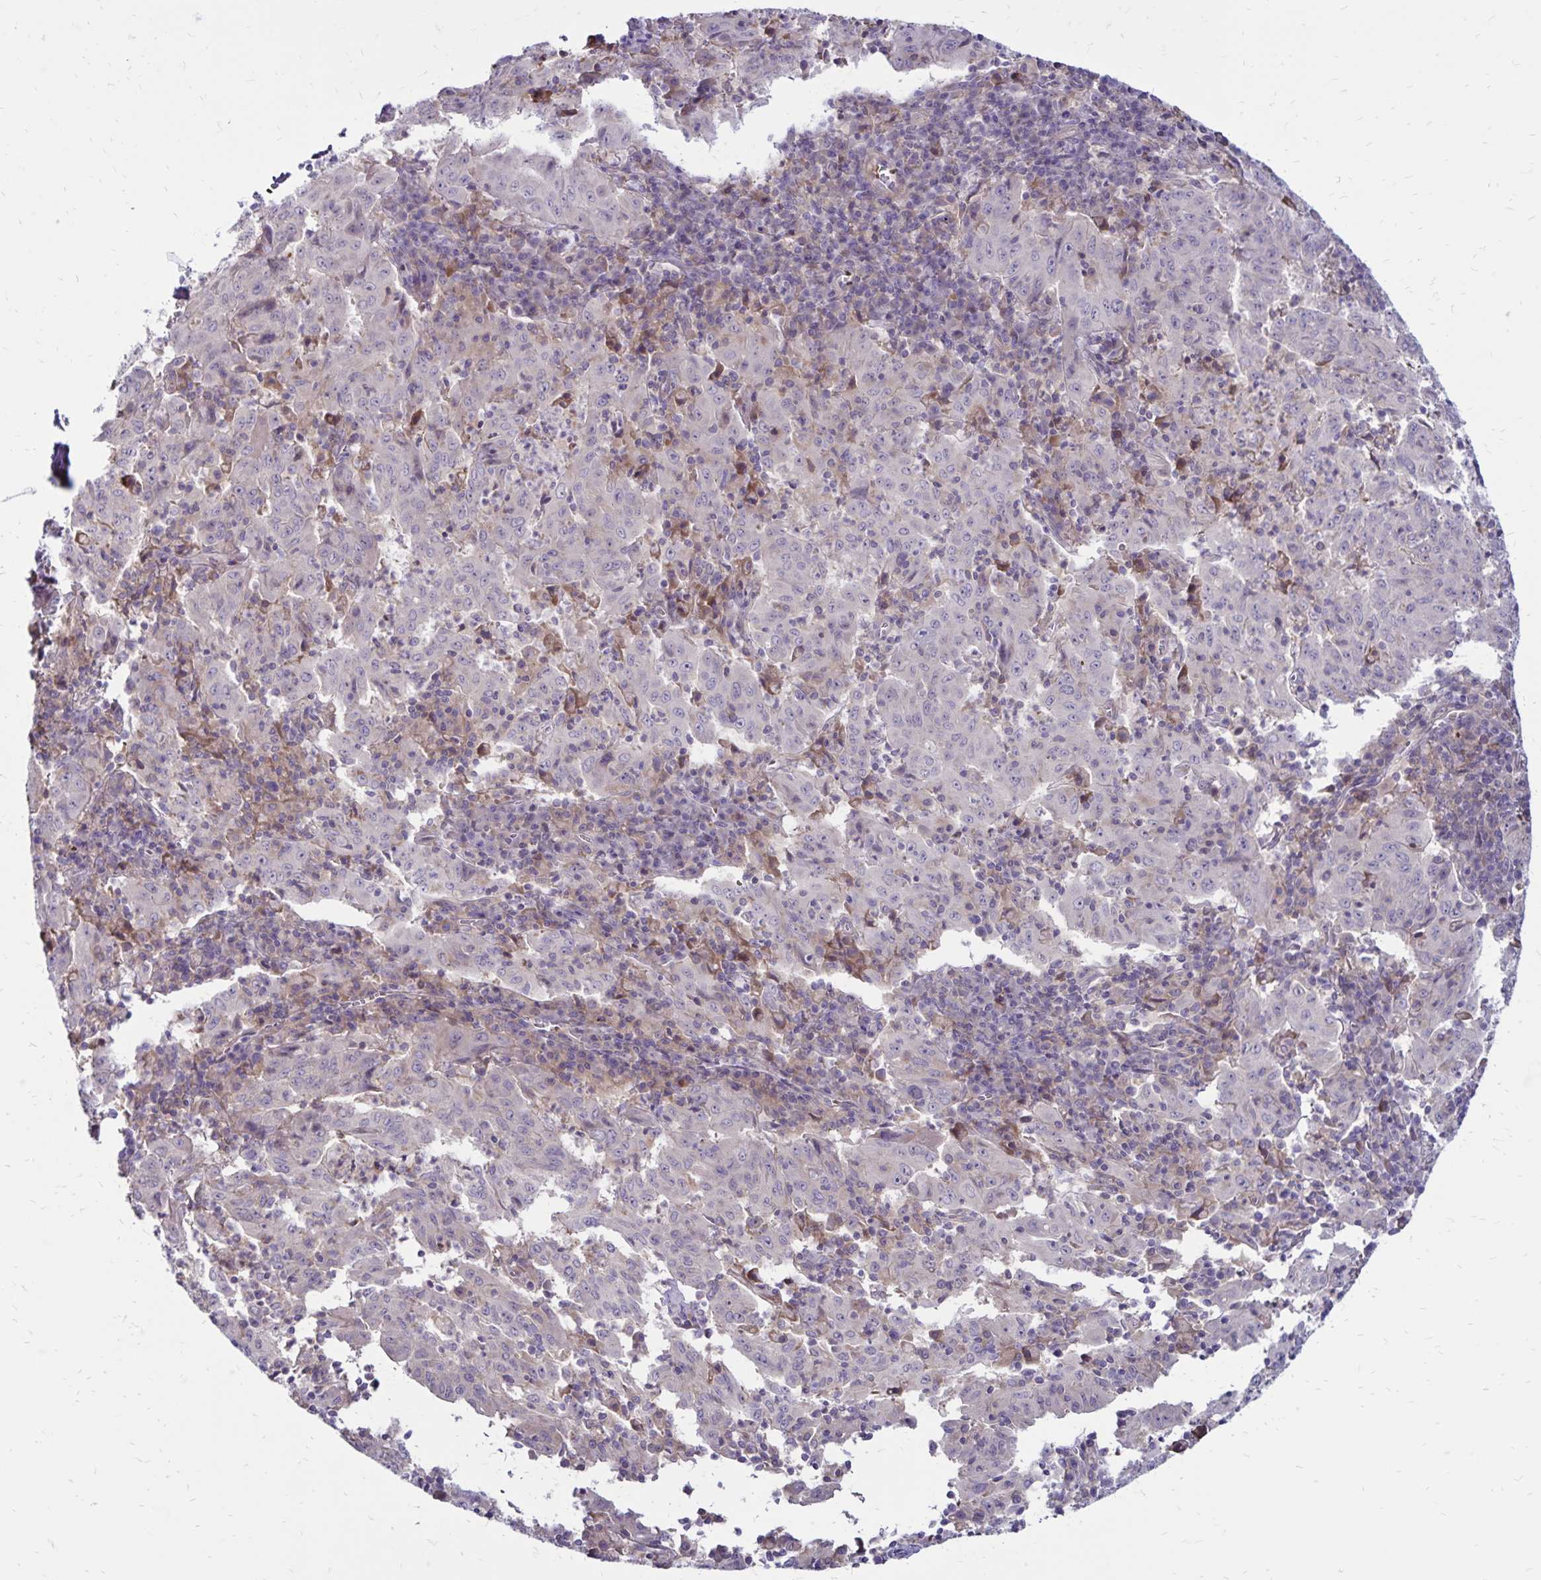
{"staining": {"intensity": "negative", "quantity": "none", "location": "none"}, "tissue": "pancreatic cancer", "cell_type": "Tumor cells", "image_type": "cancer", "snomed": [{"axis": "morphology", "description": "Adenocarcinoma, NOS"}, {"axis": "topography", "description": "Pancreas"}], "caption": "There is no significant staining in tumor cells of pancreatic adenocarcinoma. Brightfield microscopy of immunohistochemistry stained with DAB (brown) and hematoxylin (blue), captured at high magnification.", "gene": "FSD1", "patient": {"sex": "male", "age": 63}}